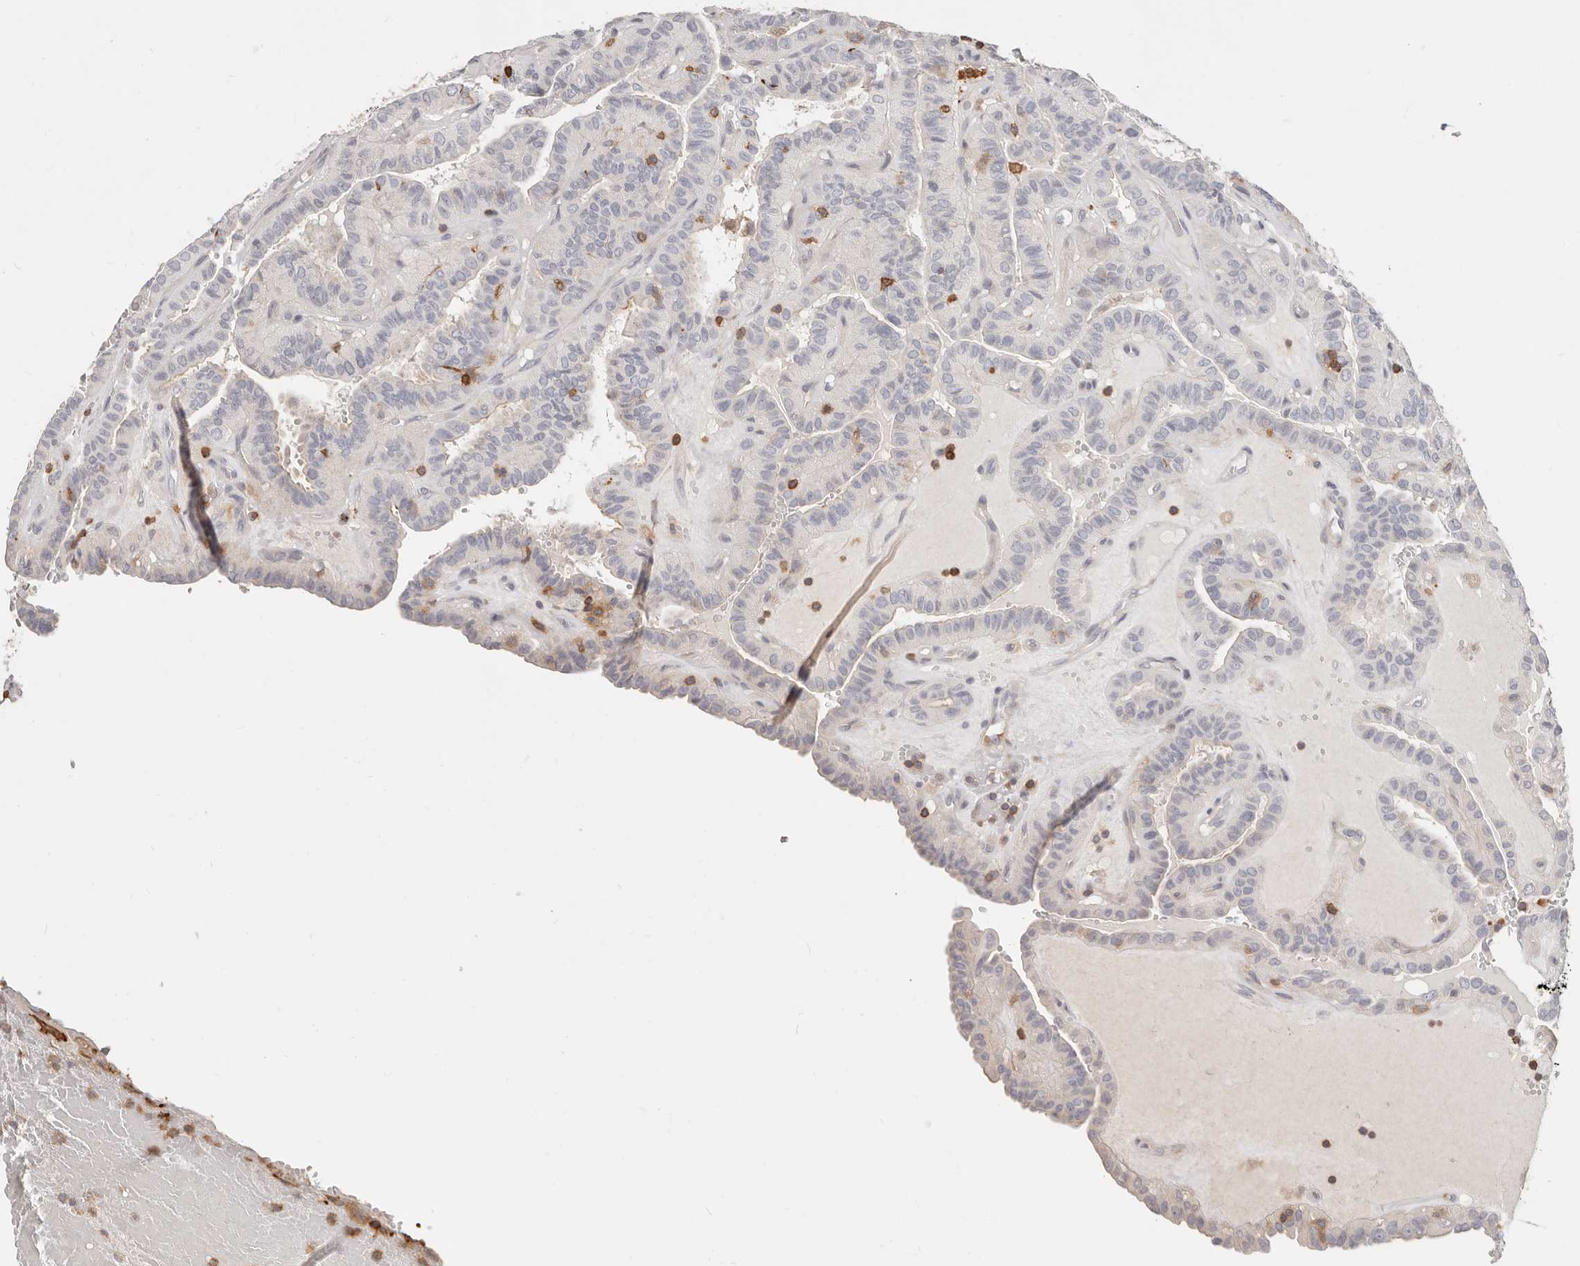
{"staining": {"intensity": "negative", "quantity": "none", "location": "none"}, "tissue": "thyroid cancer", "cell_type": "Tumor cells", "image_type": "cancer", "snomed": [{"axis": "morphology", "description": "Papillary adenocarcinoma, NOS"}, {"axis": "topography", "description": "Thyroid gland"}], "caption": "The micrograph displays no significant expression in tumor cells of thyroid papillary adenocarcinoma. Nuclei are stained in blue.", "gene": "TMEM63B", "patient": {"sex": "male", "age": 77}}